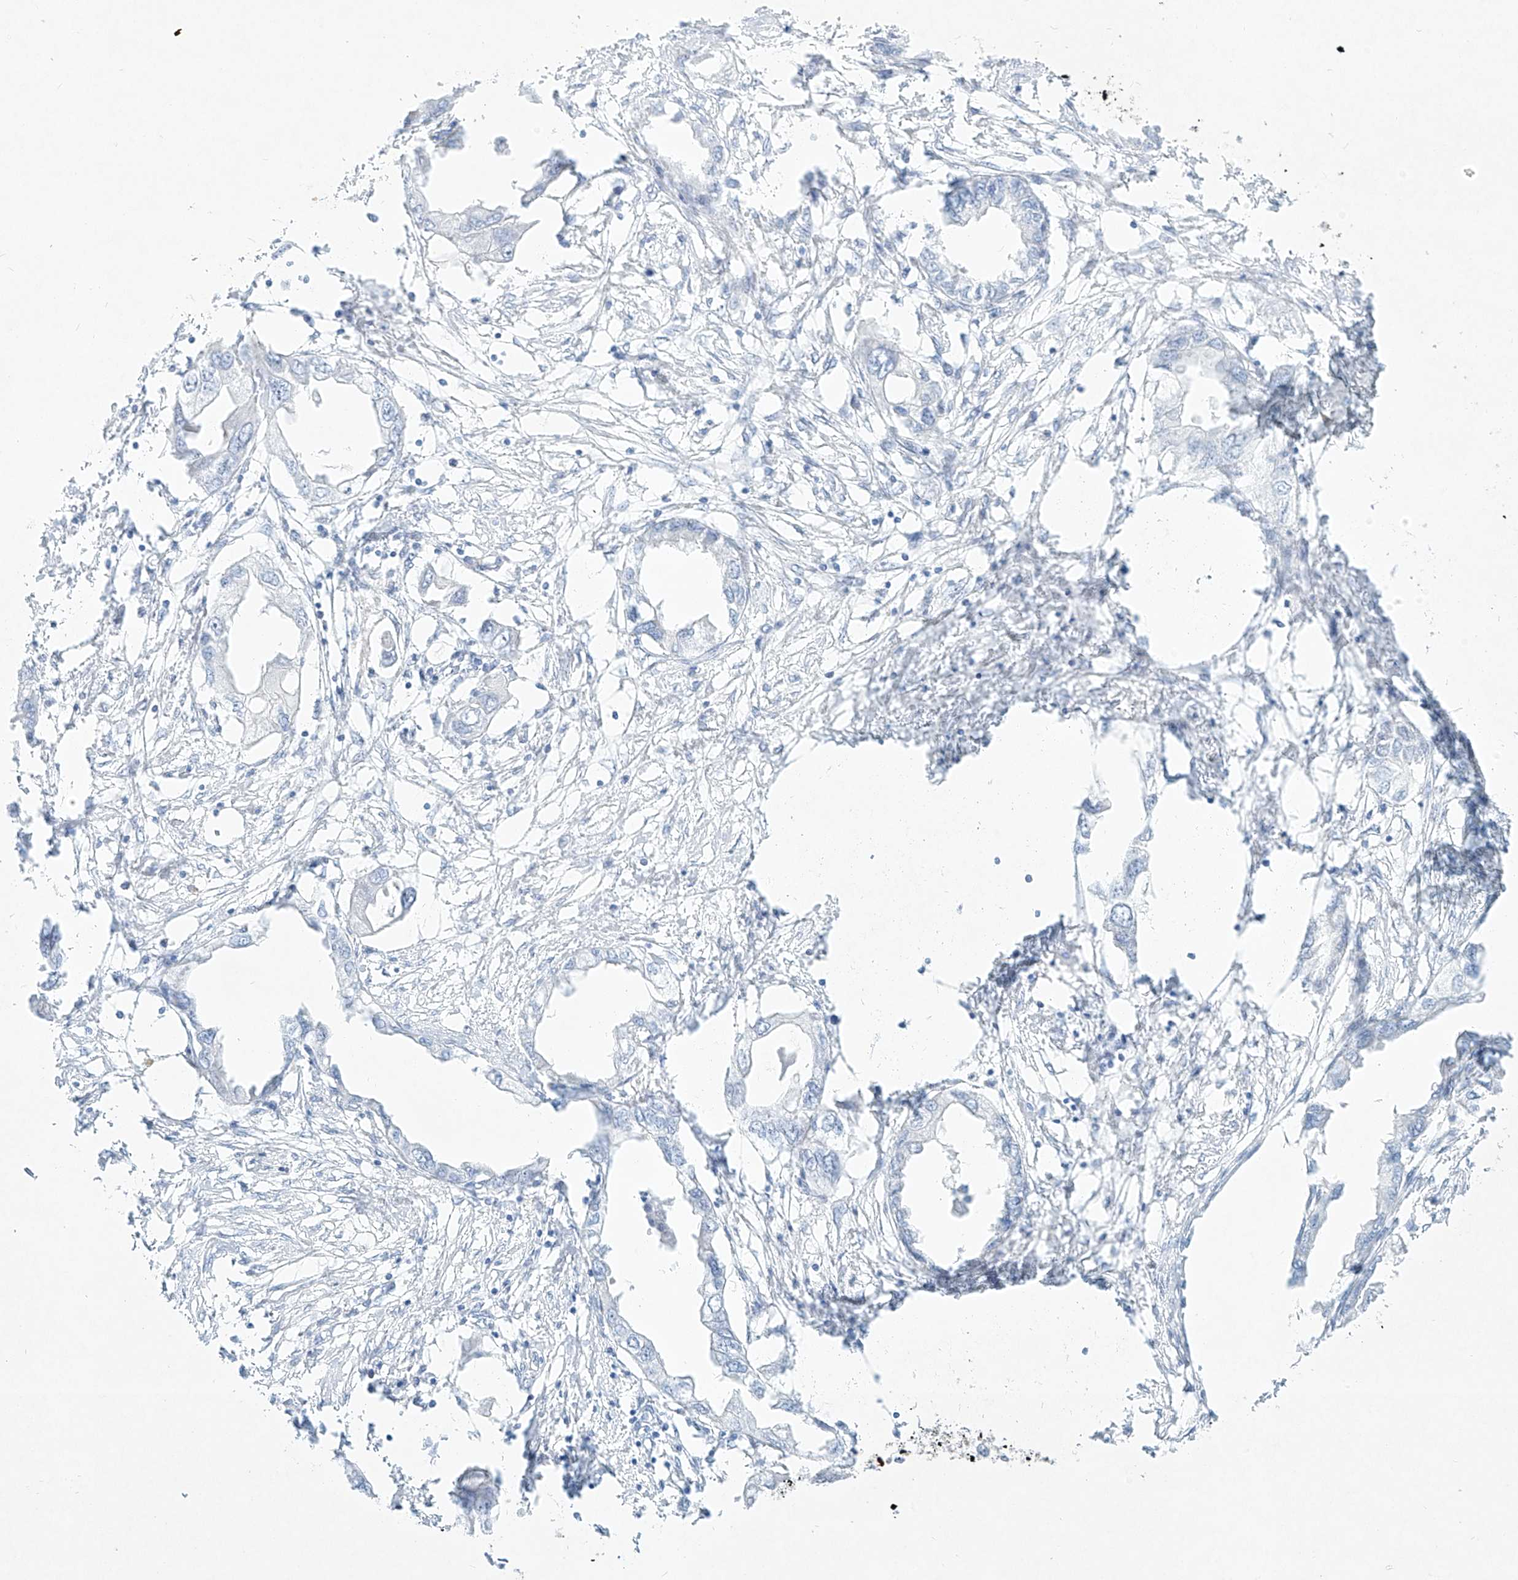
{"staining": {"intensity": "negative", "quantity": "none", "location": "none"}, "tissue": "endometrial cancer", "cell_type": "Tumor cells", "image_type": "cancer", "snomed": [{"axis": "morphology", "description": "Adenocarcinoma, NOS"}, {"axis": "morphology", "description": "Adenocarcinoma, metastatic, NOS"}, {"axis": "topography", "description": "Adipose tissue"}, {"axis": "topography", "description": "Endometrium"}], "caption": "Tumor cells are negative for protein expression in human adenocarcinoma (endometrial). (DAB (3,3'-diaminobenzidine) immunohistochemistry, high magnification).", "gene": "REEP2", "patient": {"sex": "female", "age": 67}}